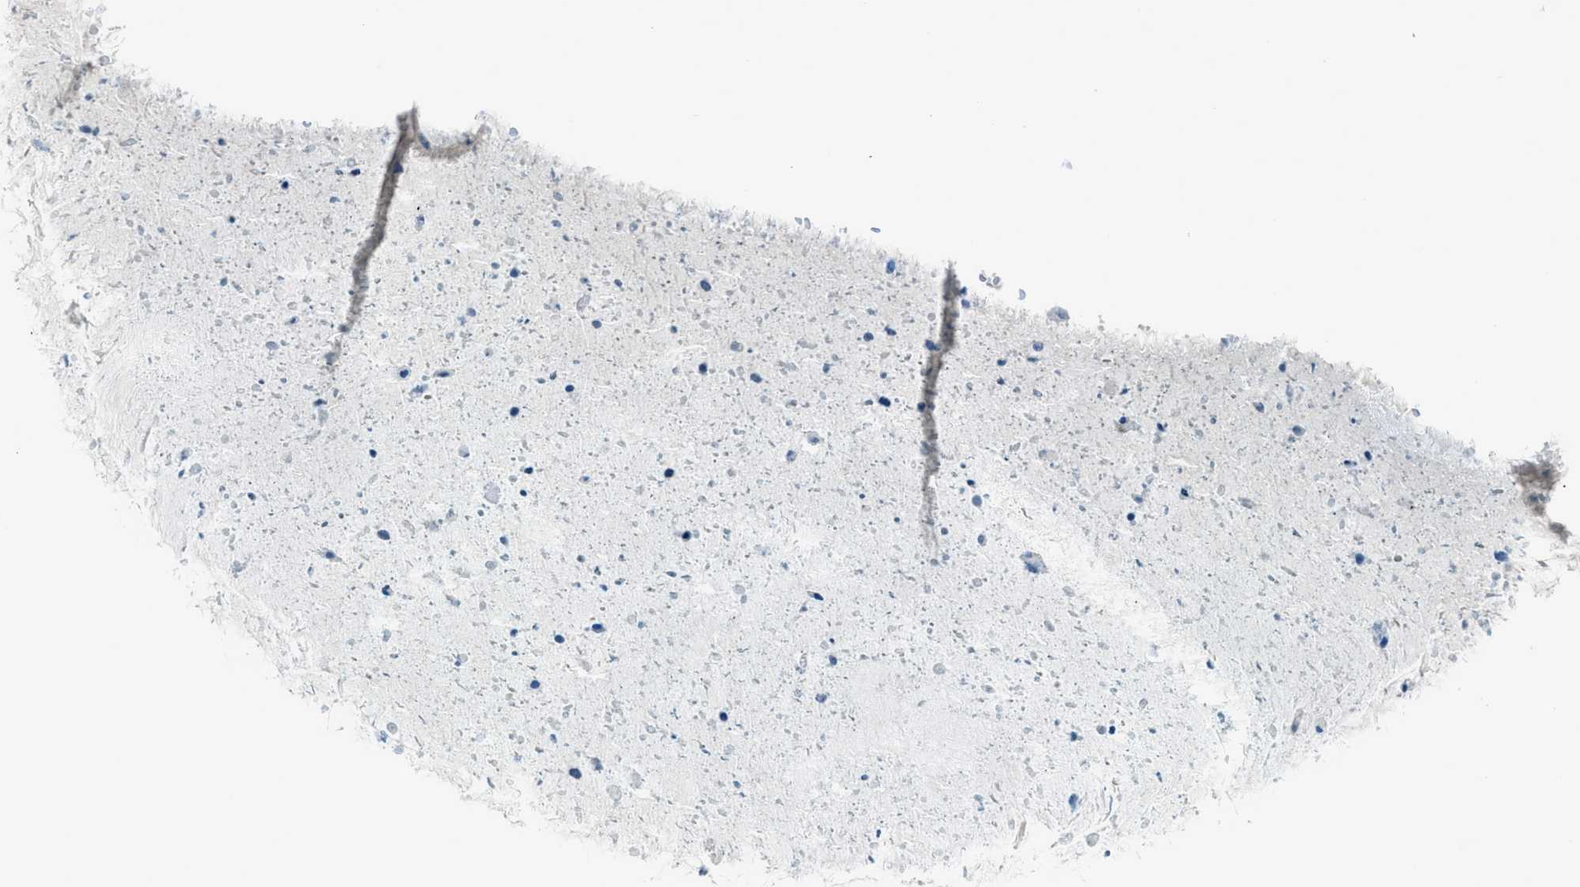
{"staining": {"intensity": "moderate", "quantity": "<25%", "location": "cytoplasmic/membranous"}, "tissue": "bronchus", "cell_type": "Respiratory epithelial cells", "image_type": "normal", "snomed": [{"axis": "morphology", "description": "Normal tissue, NOS"}, {"axis": "morphology", "description": "Adenocarcinoma, NOS"}, {"axis": "morphology", "description": "Adenocarcinoma, metastatic, NOS"}, {"axis": "topography", "description": "Lymph node"}, {"axis": "topography", "description": "Bronchus"}, {"axis": "topography", "description": "Lung"}], "caption": "This histopathology image shows immunohistochemistry staining of benign bronchus, with low moderate cytoplasmic/membranous expression in about <25% of respiratory epithelial cells.", "gene": "ACAN", "patient": {"sex": "female", "age": 54}}